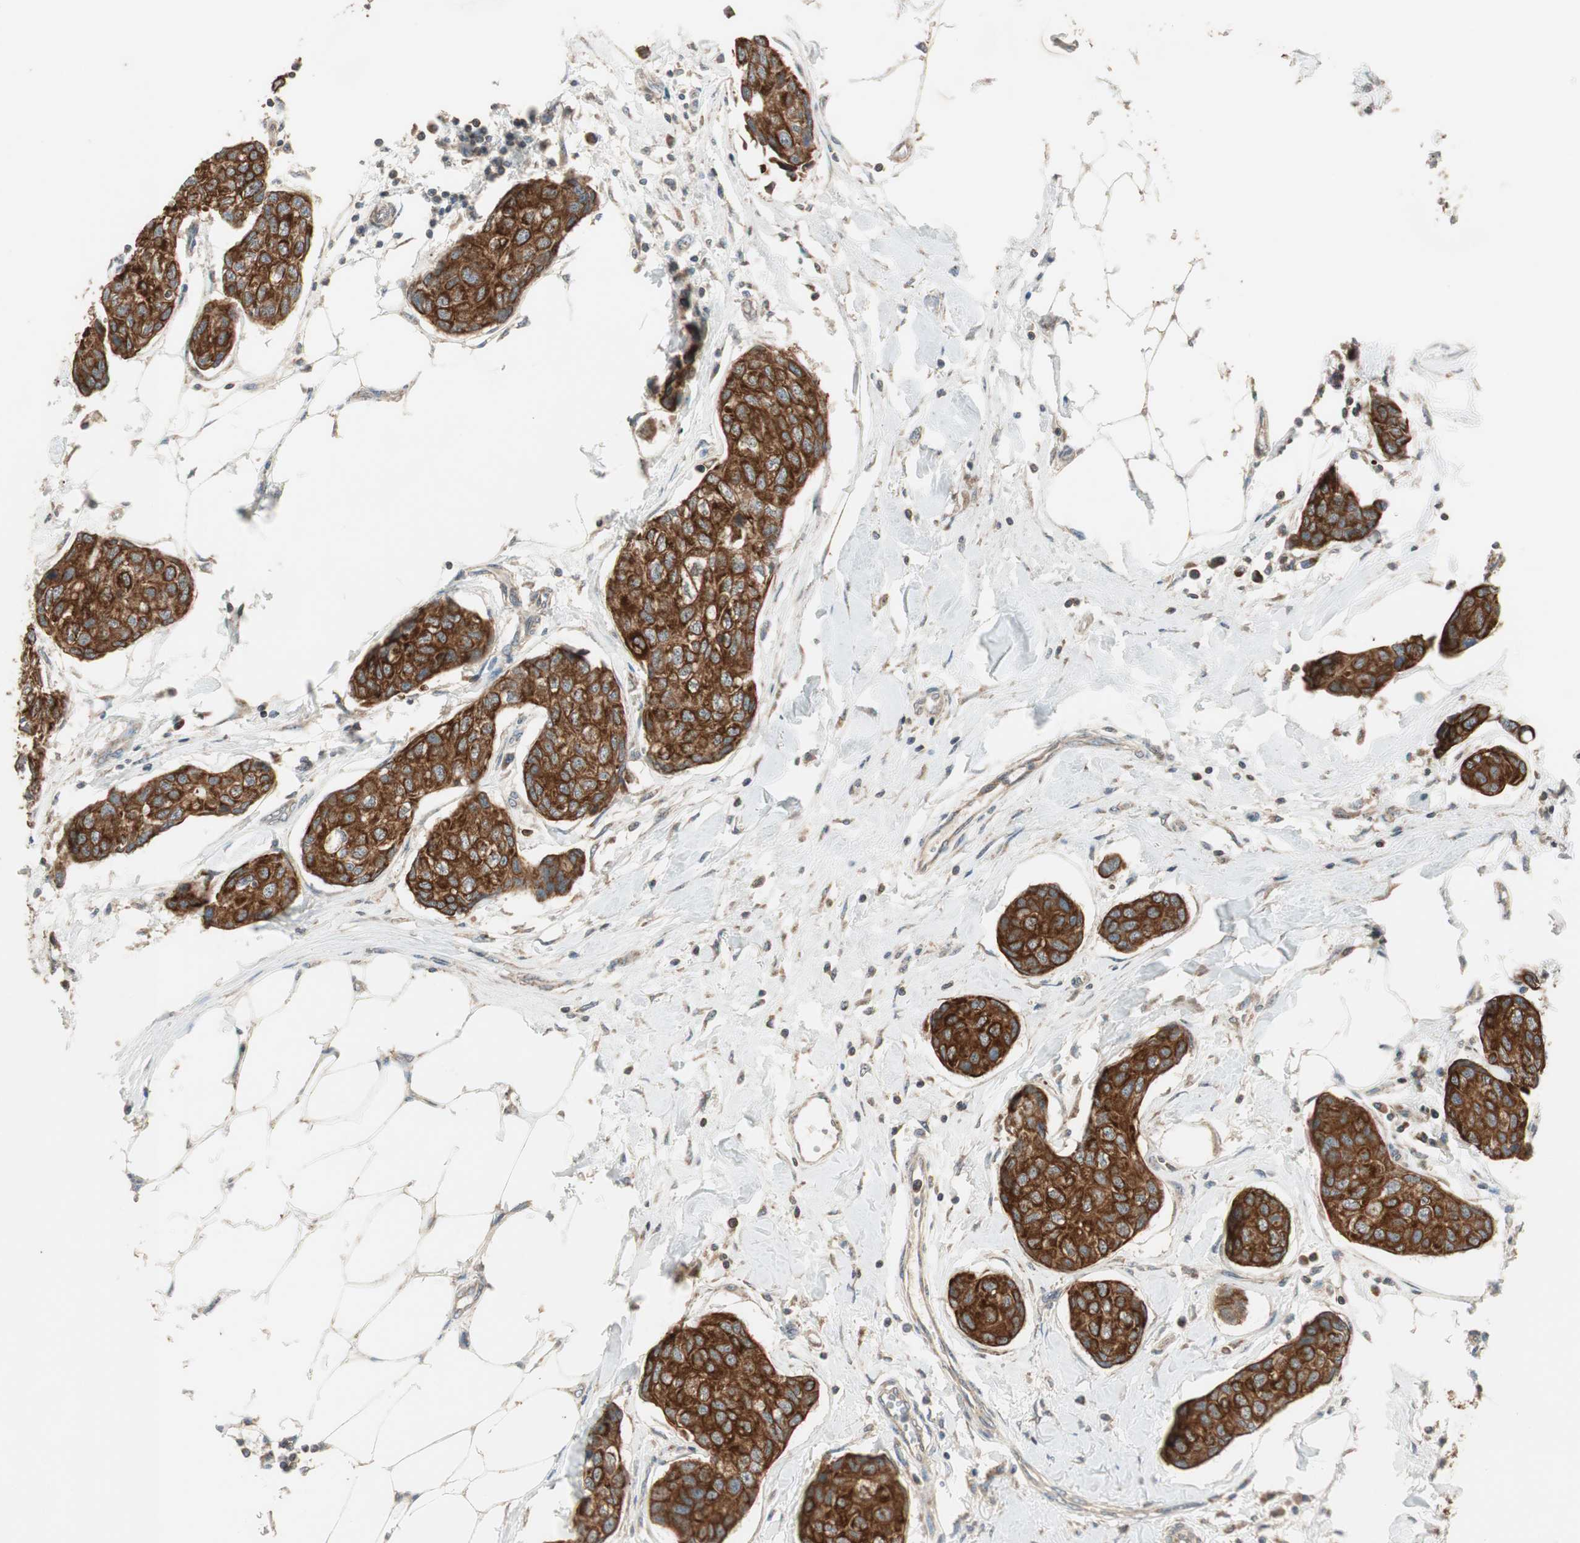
{"staining": {"intensity": "strong", "quantity": ">75%", "location": "cytoplasmic/membranous"}, "tissue": "breast cancer", "cell_type": "Tumor cells", "image_type": "cancer", "snomed": [{"axis": "morphology", "description": "Duct carcinoma"}, {"axis": "topography", "description": "Breast"}], "caption": "Invasive ductal carcinoma (breast) stained with DAB immunohistochemistry reveals high levels of strong cytoplasmic/membranous expression in about >75% of tumor cells.", "gene": "TRIM21", "patient": {"sex": "female", "age": 80}}